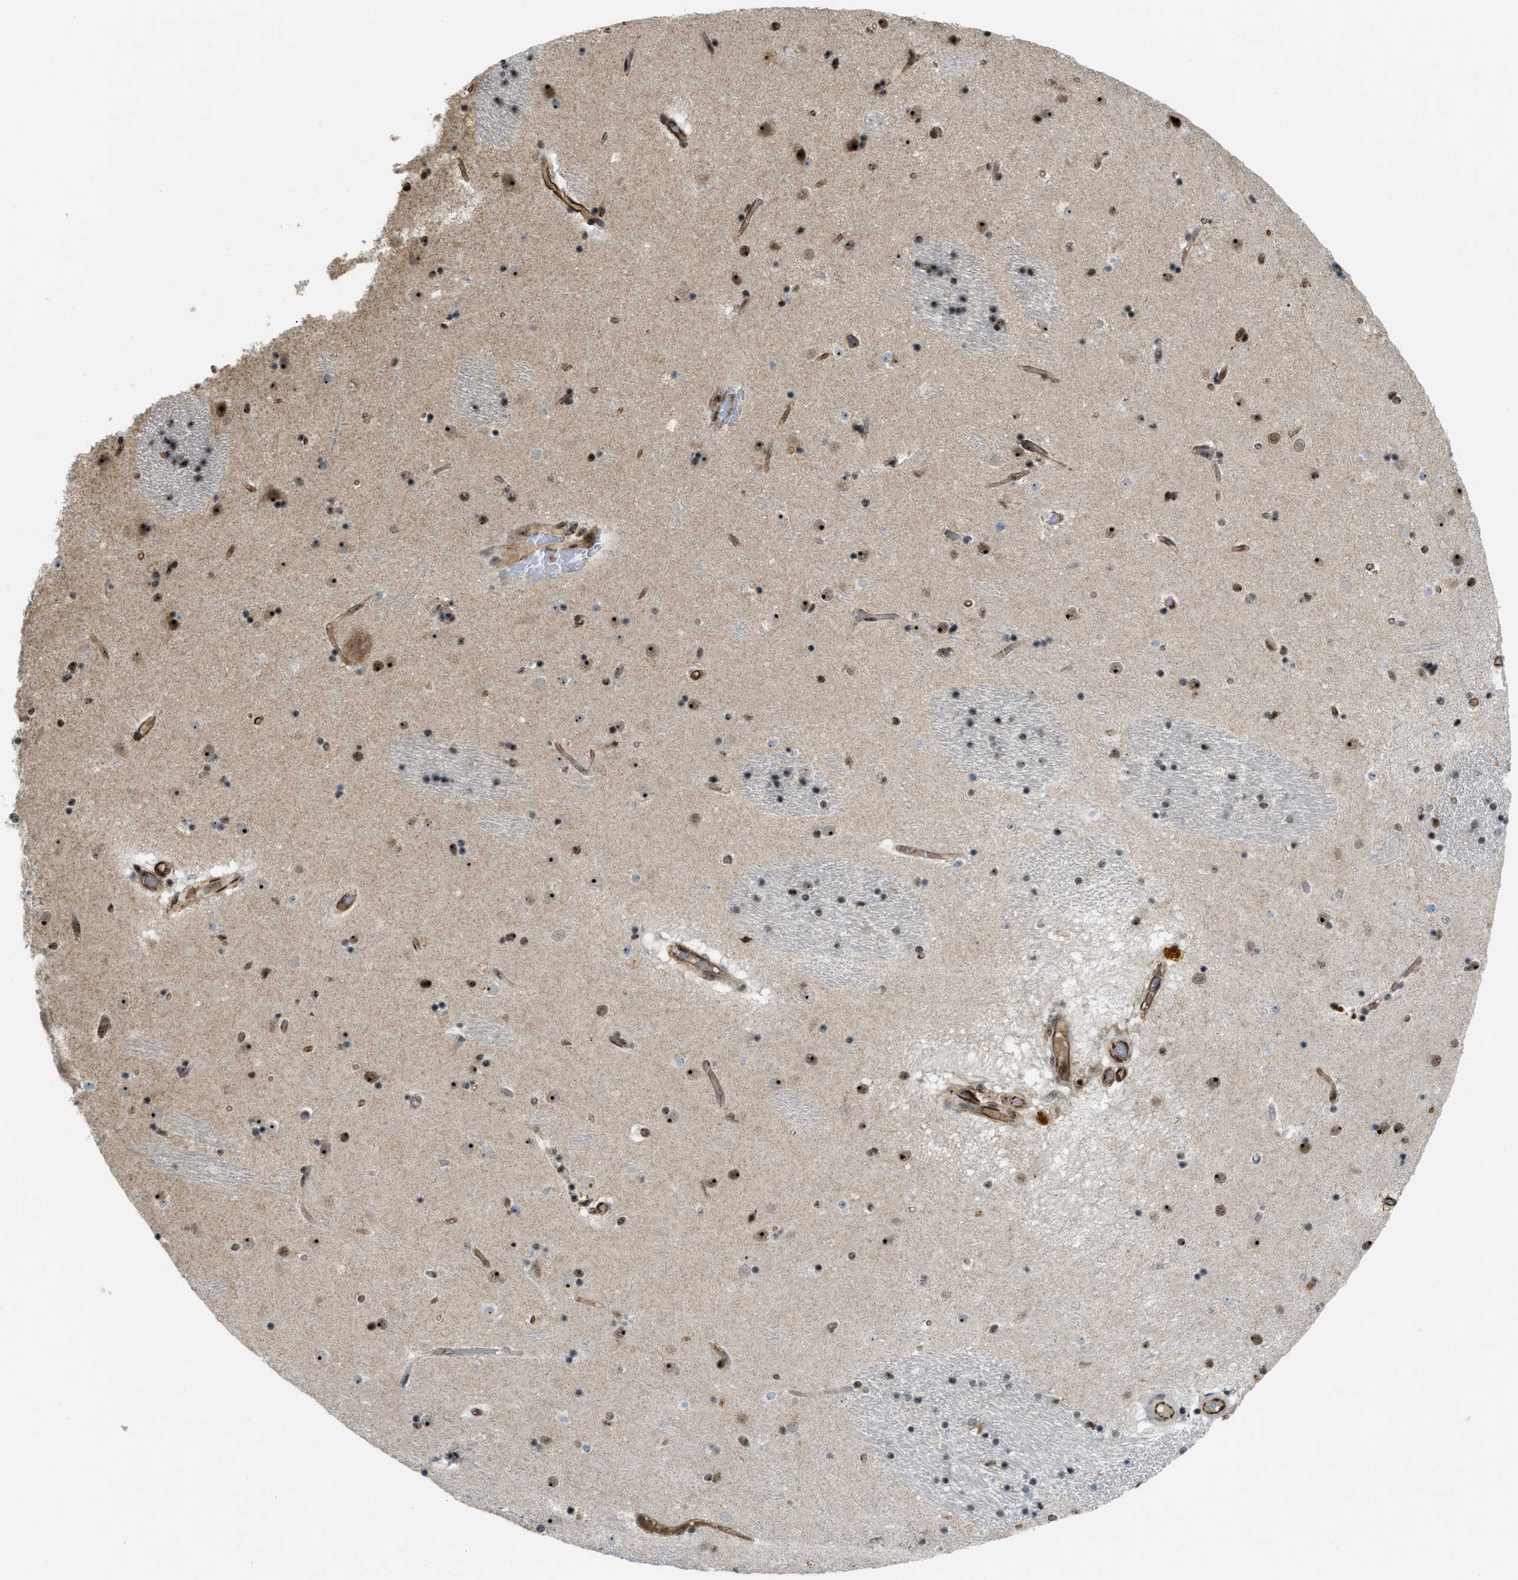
{"staining": {"intensity": "strong", "quantity": "<25%", "location": "nuclear"}, "tissue": "caudate", "cell_type": "Glial cells", "image_type": "normal", "snomed": [{"axis": "morphology", "description": "Normal tissue, NOS"}, {"axis": "topography", "description": "Lateral ventricle wall"}], "caption": "Brown immunohistochemical staining in unremarkable human caudate displays strong nuclear expression in about <25% of glial cells. (Stains: DAB (3,3'-diaminobenzidine) in brown, nuclei in blue, Microscopy: brightfield microscopy at high magnification).", "gene": "E2F1", "patient": {"sex": "male", "age": 70}}